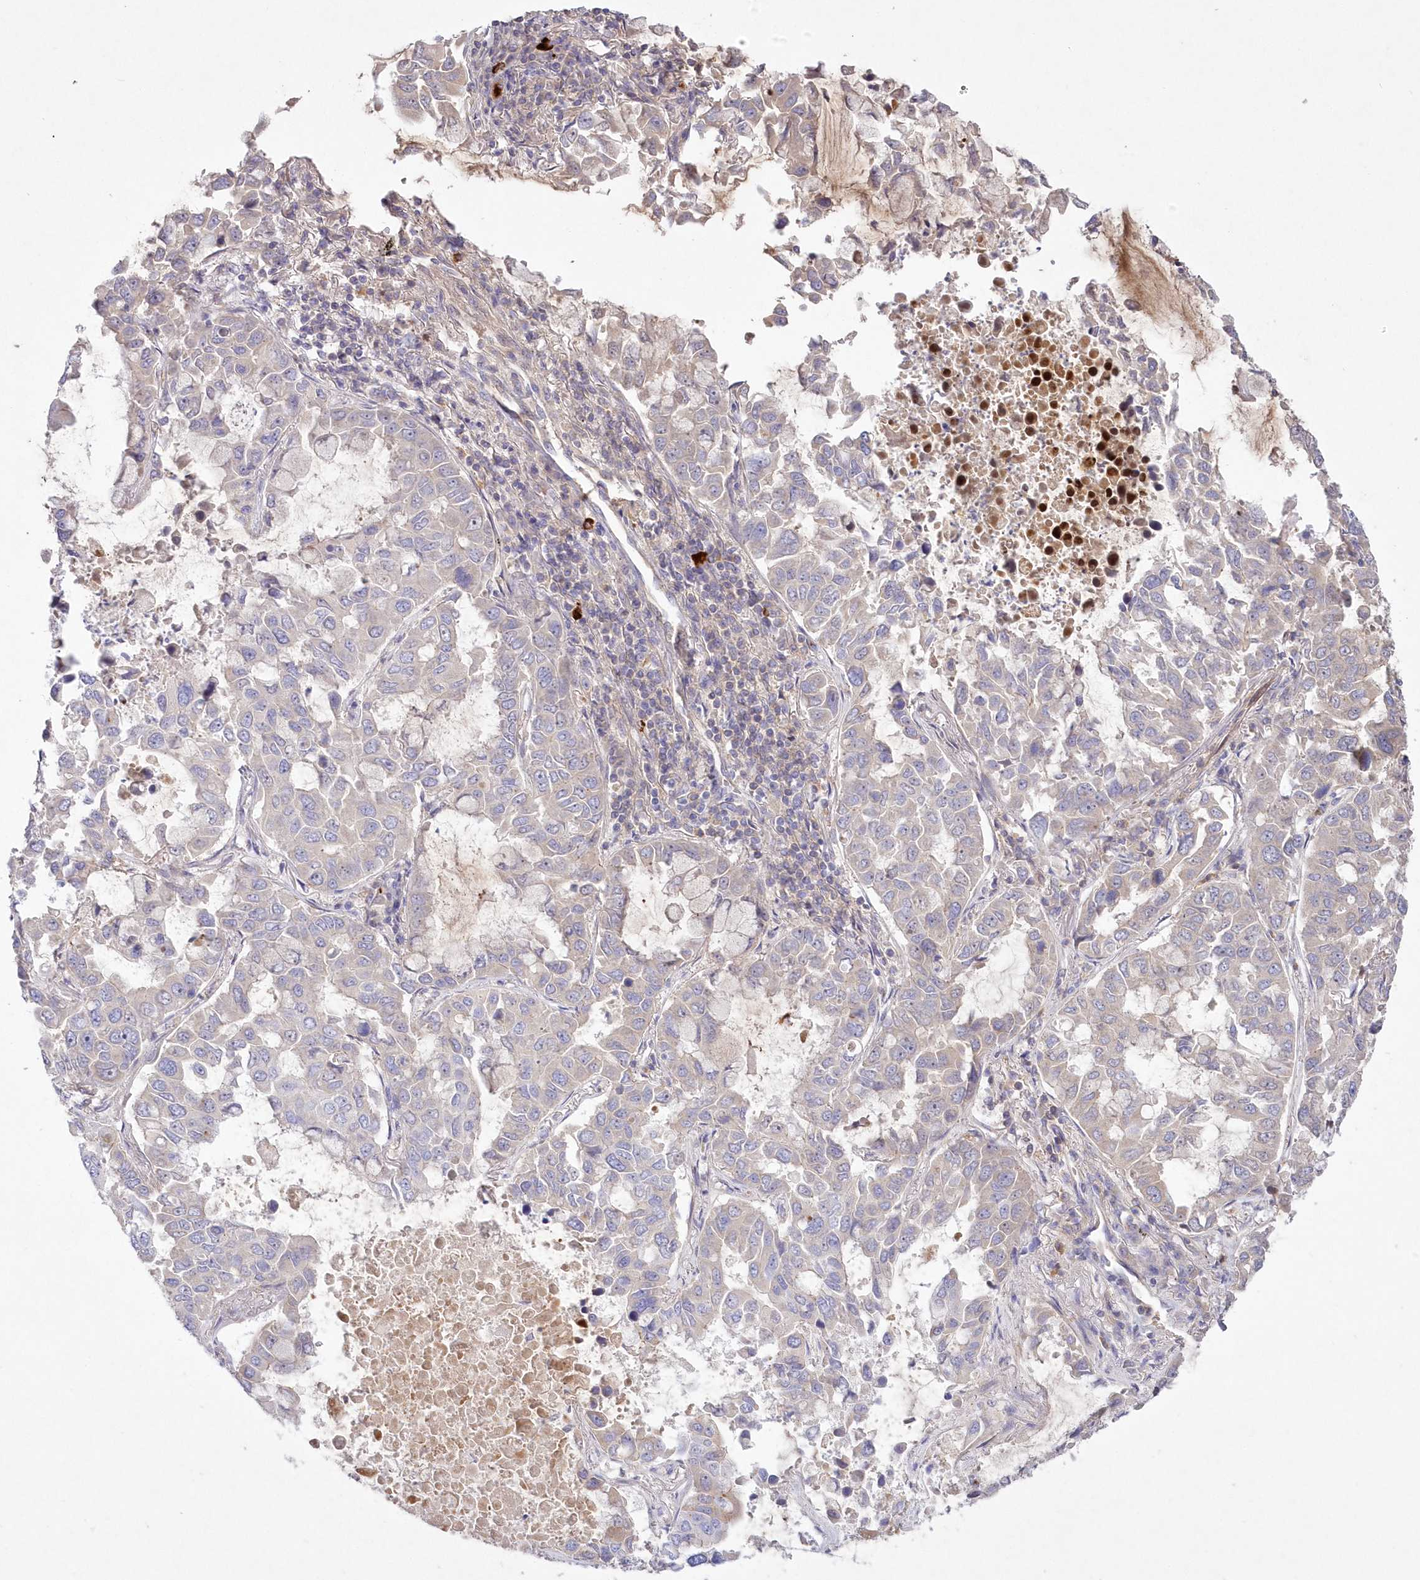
{"staining": {"intensity": "negative", "quantity": "none", "location": "none"}, "tissue": "lung cancer", "cell_type": "Tumor cells", "image_type": "cancer", "snomed": [{"axis": "morphology", "description": "Adenocarcinoma, NOS"}, {"axis": "topography", "description": "Lung"}], "caption": "Immunohistochemistry (IHC) micrograph of lung adenocarcinoma stained for a protein (brown), which demonstrates no staining in tumor cells.", "gene": "WBP1L", "patient": {"sex": "male", "age": 64}}